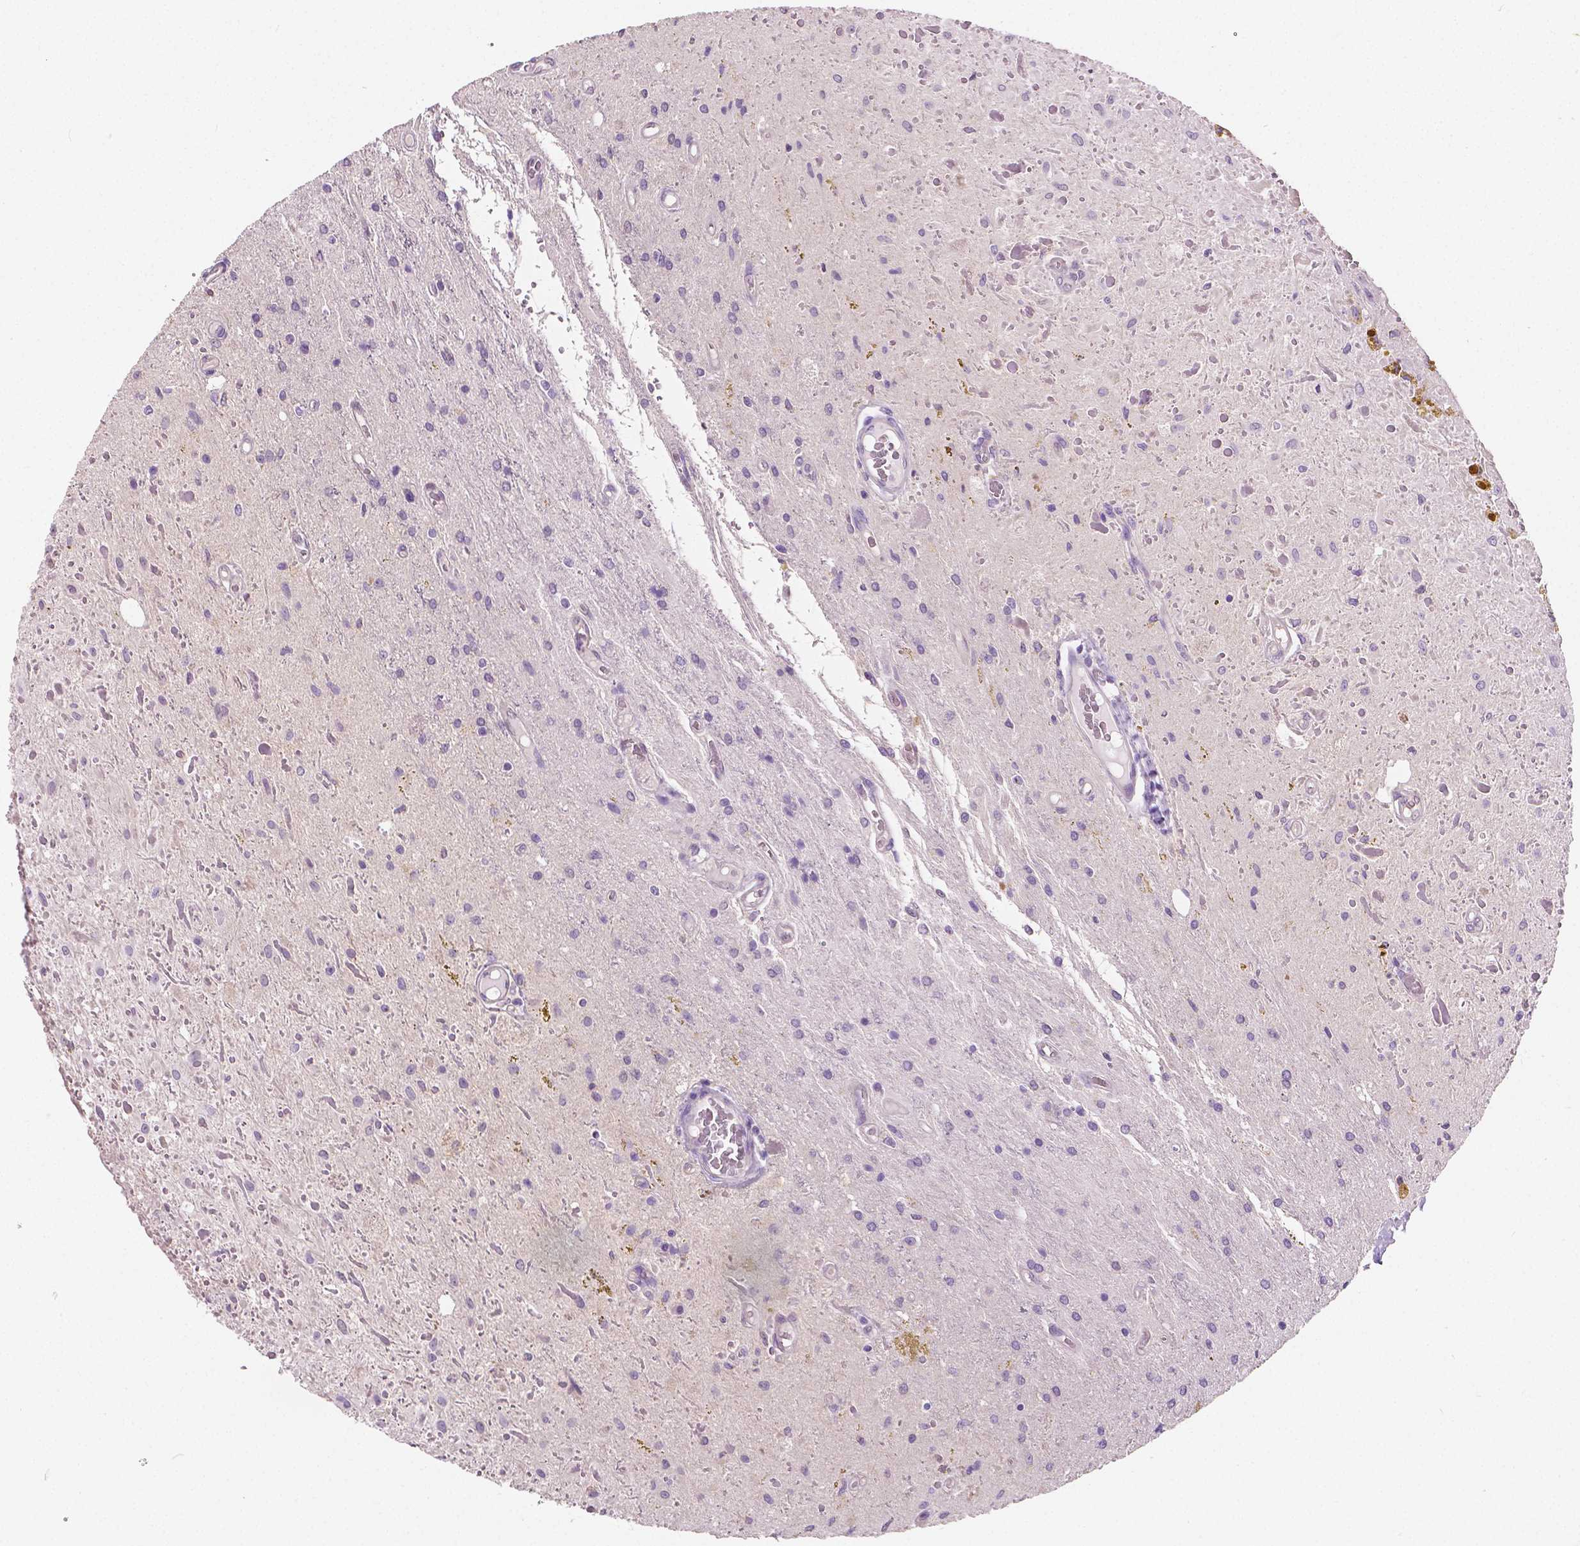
{"staining": {"intensity": "negative", "quantity": "none", "location": "none"}, "tissue": "glioma", "cell_type": "Tumor cells", "image_type": "cancer", "snomed": [{"axis": "morphology", "description": "Glioma, malignant, Low grade"}, {"axis": "topography", "description": "Cerebellum"}], "caption": "Immunohistochemistry (IHC) of human glioma displays no expression in tumor cells.", "gene": "TKFC", "patient": {"sex": "female", "age": 14}}